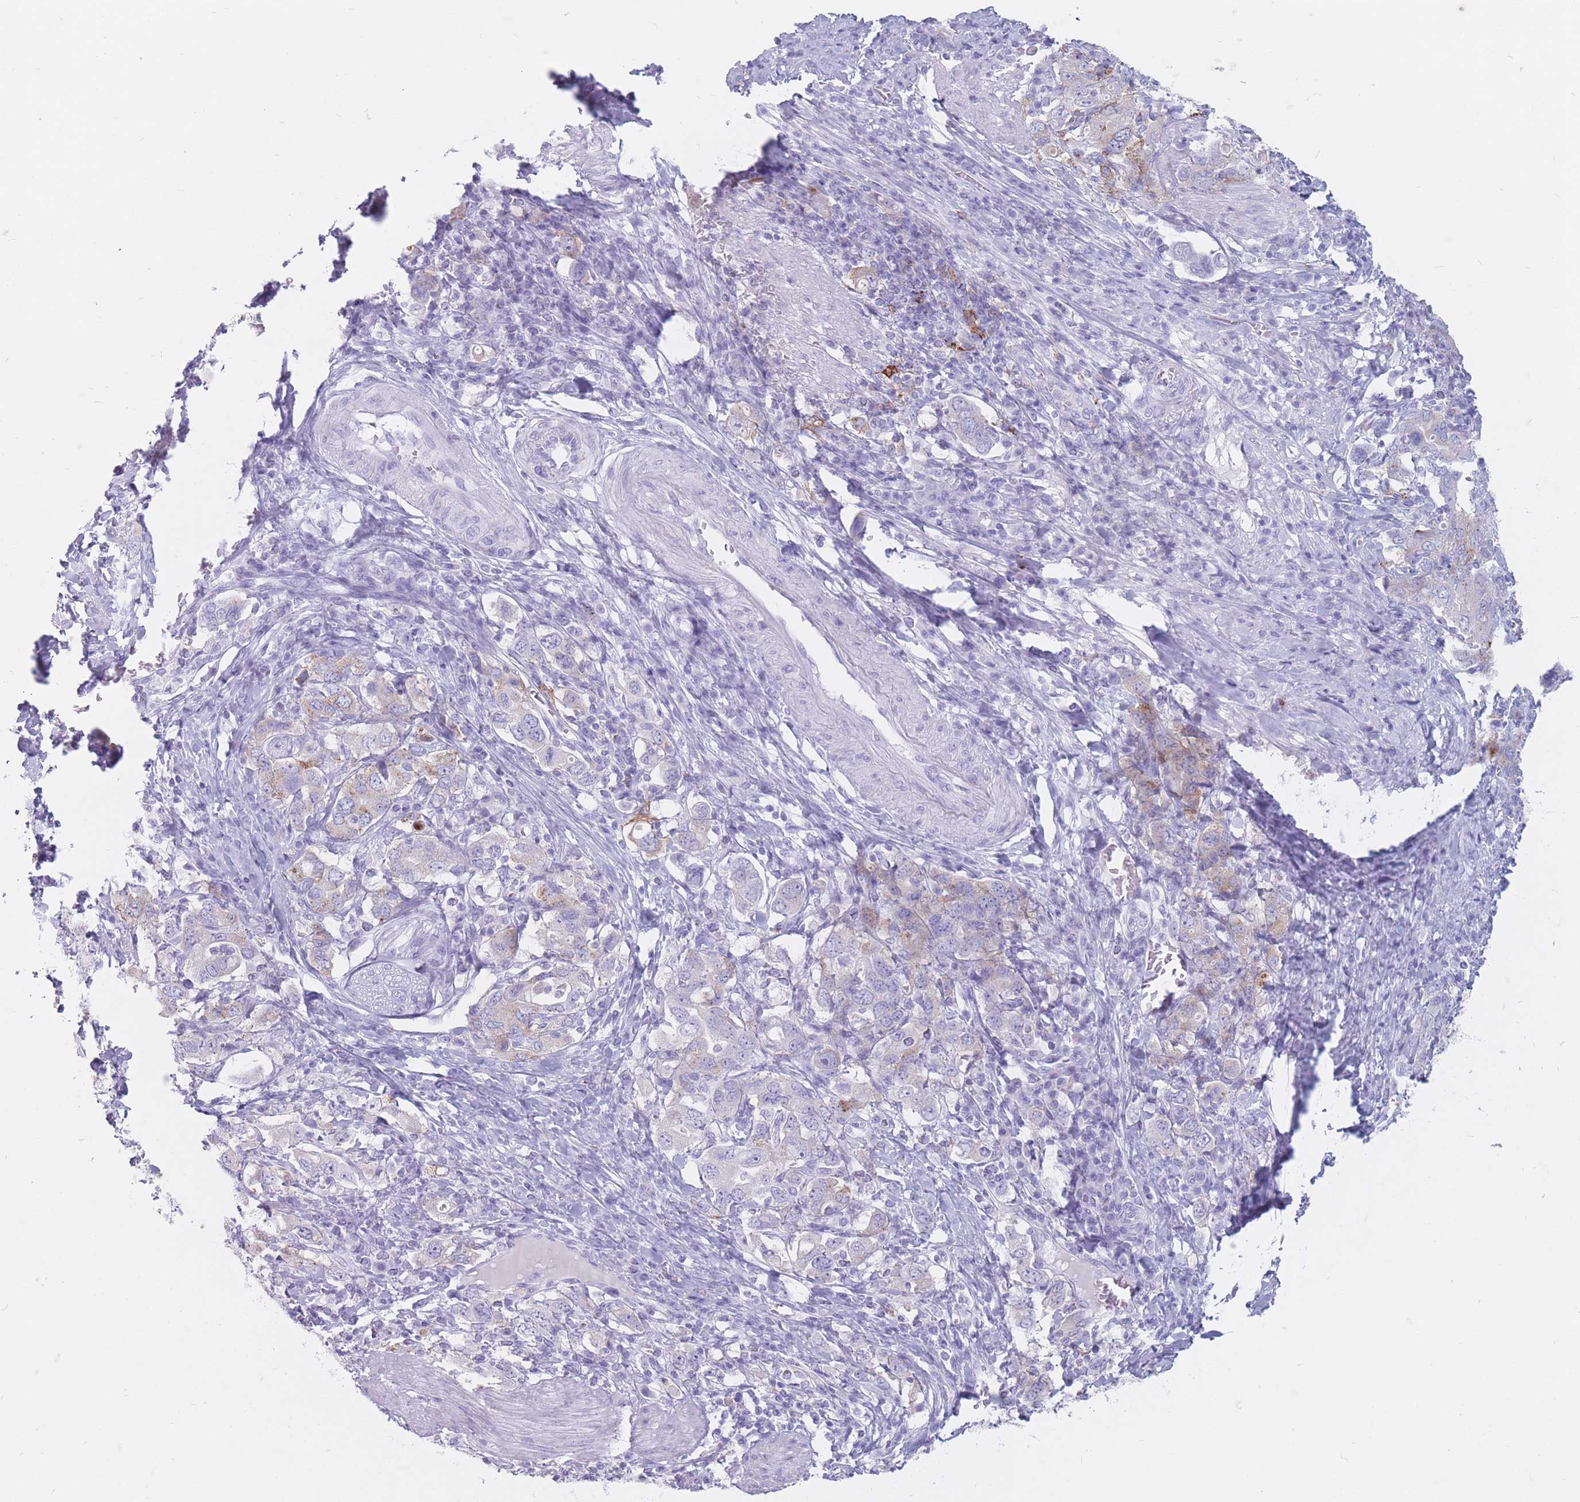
{"staining": {"intensity": "weak", "quantity": "<25%", "location": "cytoplasmic/membranous"}, "tissue": "stomach cancer", "cell_type": "Tumor cells", "image_type": "cancer", "snomed": [{"axis": "morphology", "description": "Adenocarcinoma, NOS"}, {"axis": "topography", "description": "Stomach, upper"}, {"axis": "topography", "description": "Stomach"}], "caption": "Protein analysis of stomach adenocarcinoma demonstrates no significant positivity in tumor cells. The staining was performed using DAB to visualize the protein expression in brown, while the nuclei were stained in blue with hematoxylin (Magnification: 20x).", "gene": "ST3GAL5", "patient": {"sex": "male", "age": 62}}